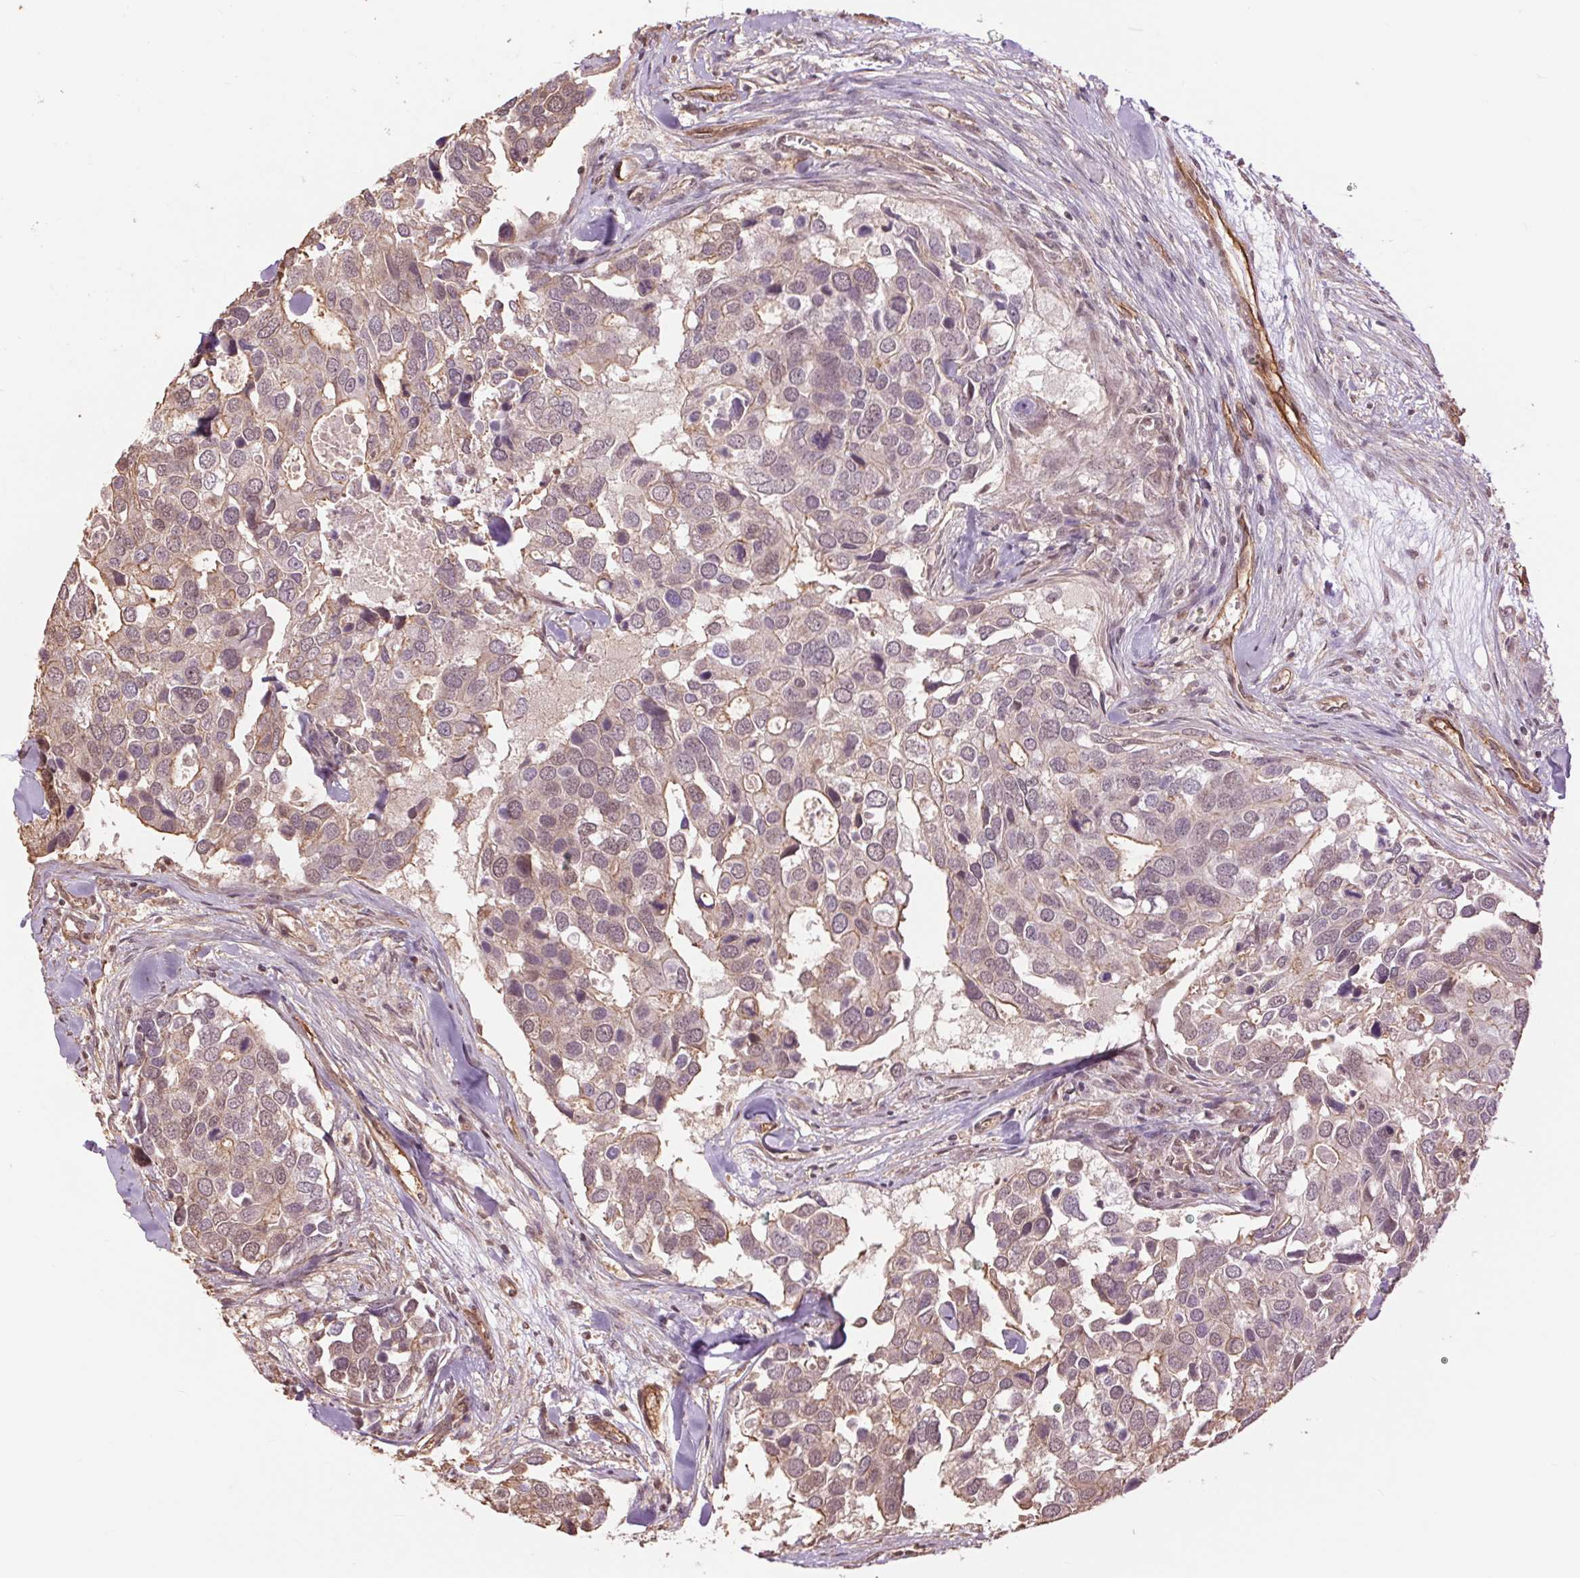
{"staining": {"intensity": "weak", "quantity": "<25%", "location": "cytoplasmic/membranous"}, "tissue": "breast cancer", "cell_type": "Tumor cells", "image_type": "cancer", "snomed": [{"axis": "morphology", "description": "Duct carcinoma"}, {"axis": "topography", "description": "Breast"}], "caption": "Immunohistochemistry (IHC) micrograph of neoplastic tissue: breast intraductal carcinoma stained with DAB (3,3'-diaminobenzidine) shows no significant protein positivity in tumor cells.", "gene": "PALM", "patient": {"sex": "female", "age": 83}}